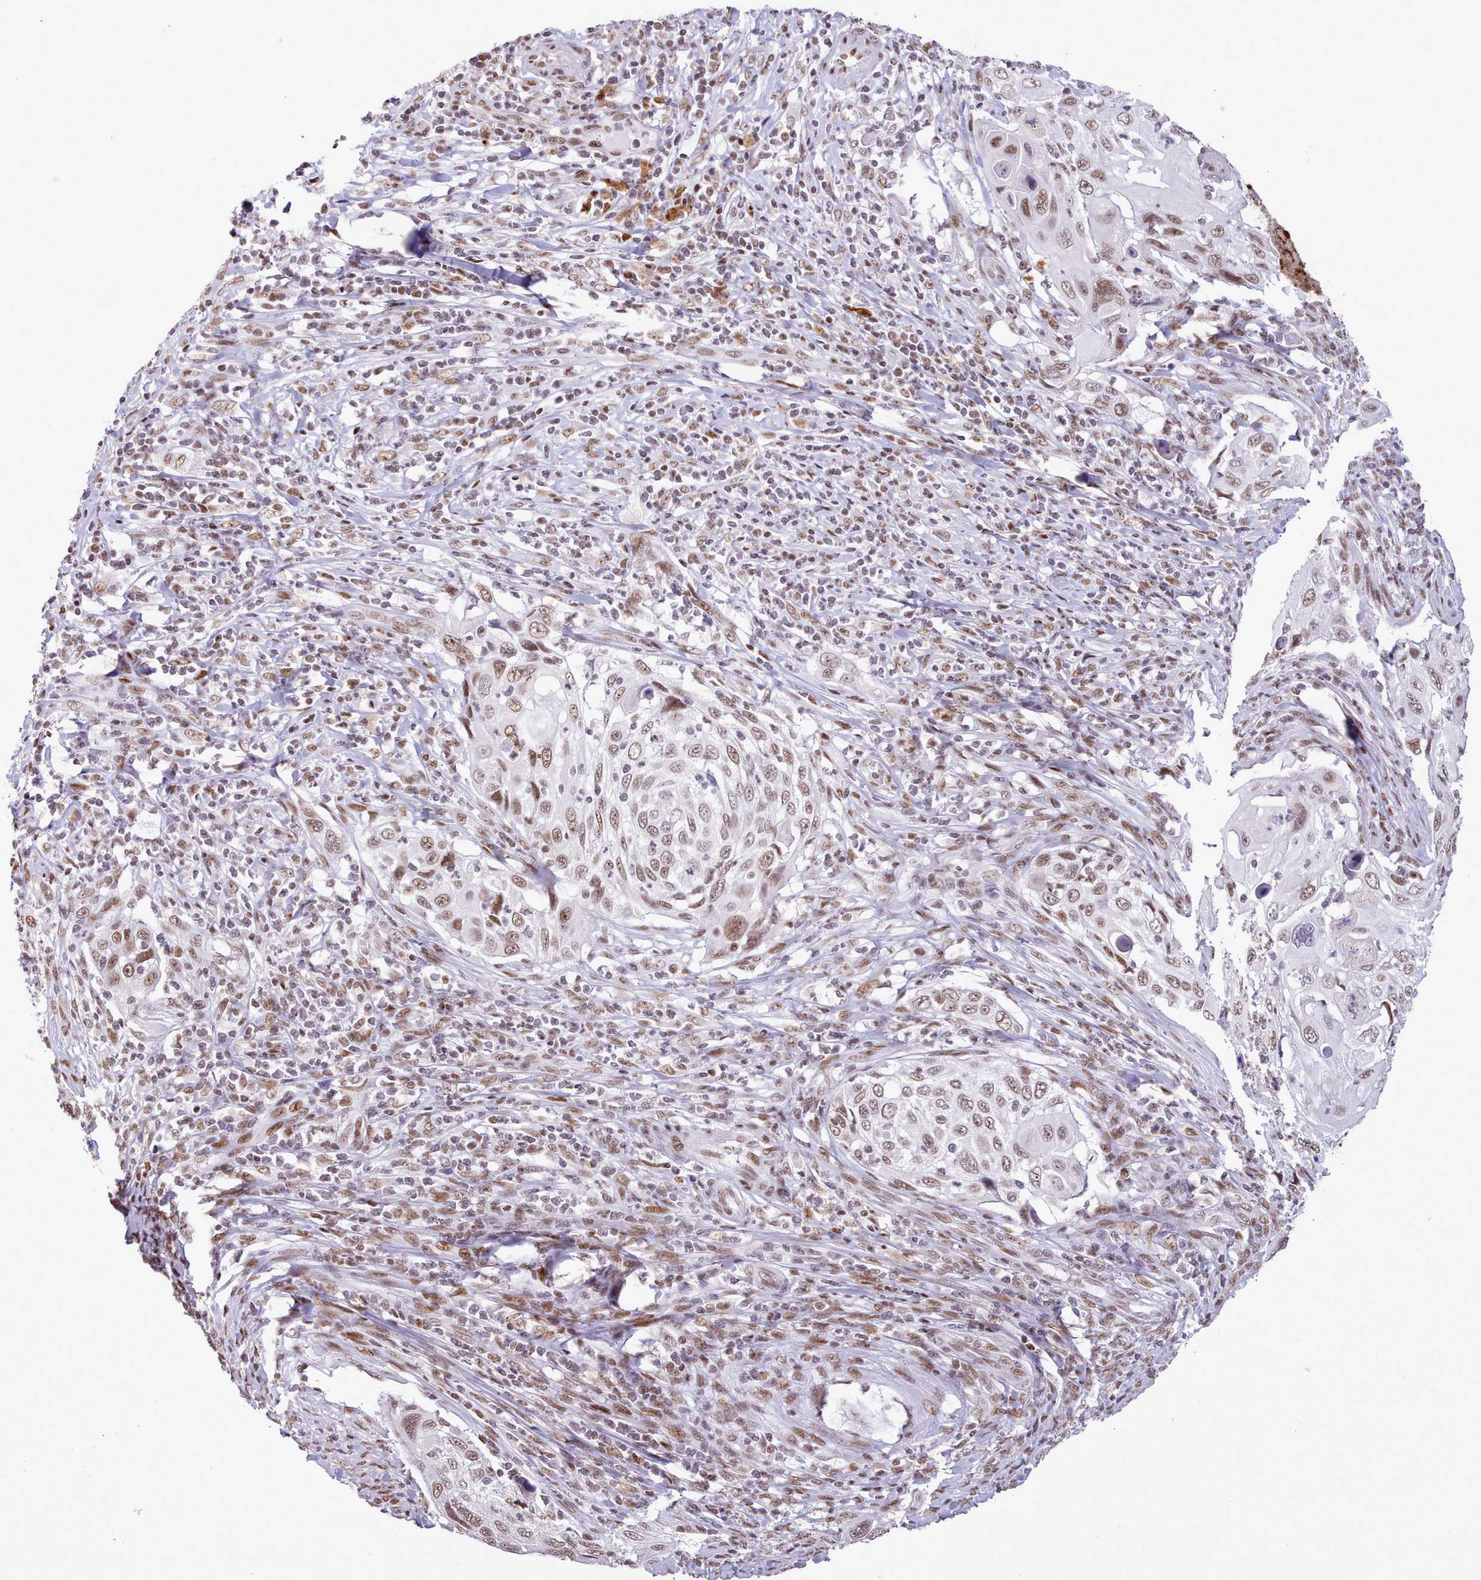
{"staining": {"intensity": "moderate", "quantity": ">75%", "location": "nuclear"}, "tissue": "cervical cancer", "cell_type": "Tumor cells", "image_type": "cancer", "snomed": [{"axis": "morphology", "description": "Squamous cell carcinoma, NOS"}, {"axis": "topography", "description": "Cervix"}], "caption": "A brown stain highlights moderate nuclear positivity of a protein in human cervical cancer tumor cells. Nuclei are stained in blue.", "gene": "TAF15", "patient": {"sex": "female", "age": 70}}